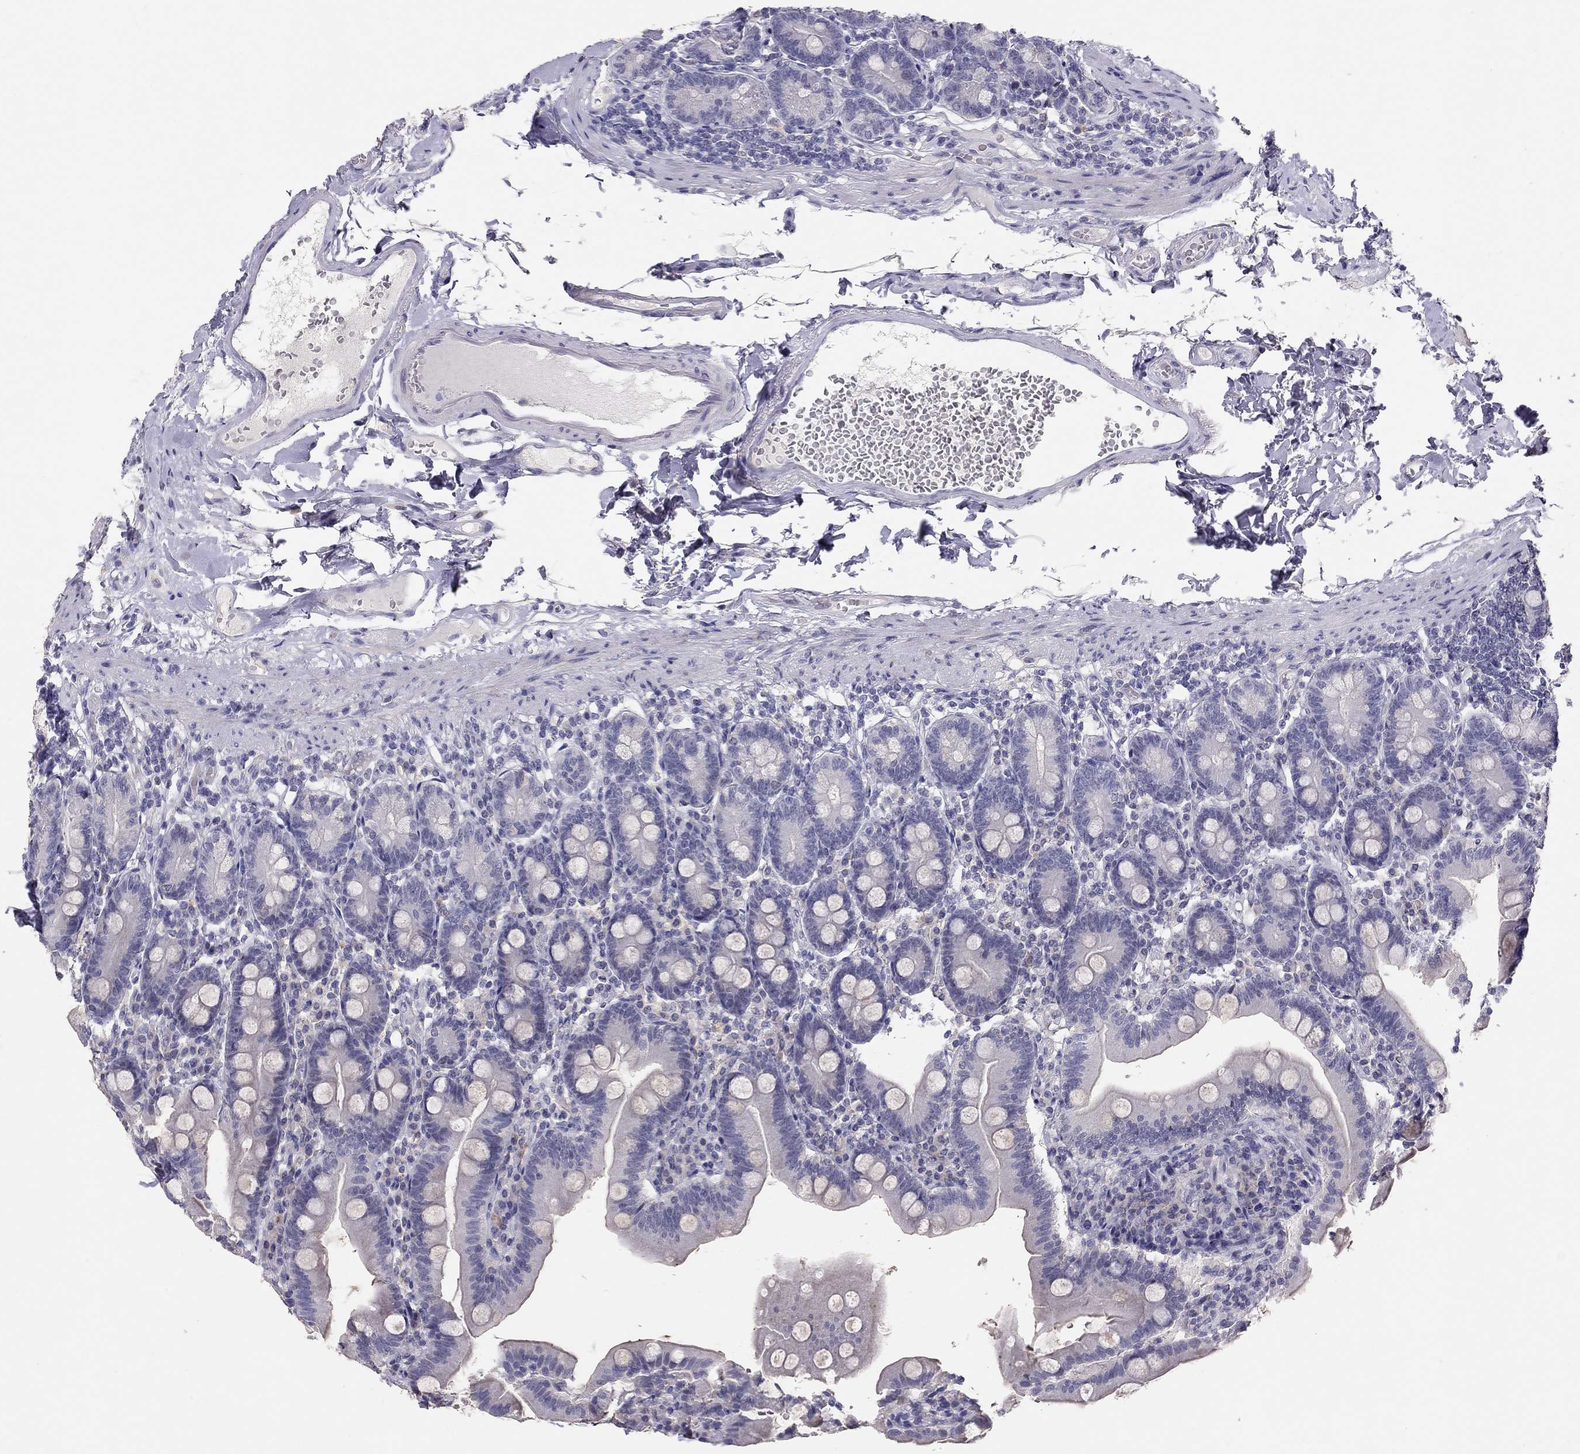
{"staining": {"intensity": "negative", "quantity": "none", "location": "none"}, "tissue": "duodenum", "cell_type": "Glandular cells", "image_type": "normal", "snomed": [{"axis": "morphology", "description": "Normal tissue, NOS"}, {"axis": "topography", "description": "Duodenum"}], "caption": "Protein analysis of benign duodenum reveals no significant positivity in glandular cells.", "gene": "ADORA2A", "patient": {"sex": "female", "age": 67}}